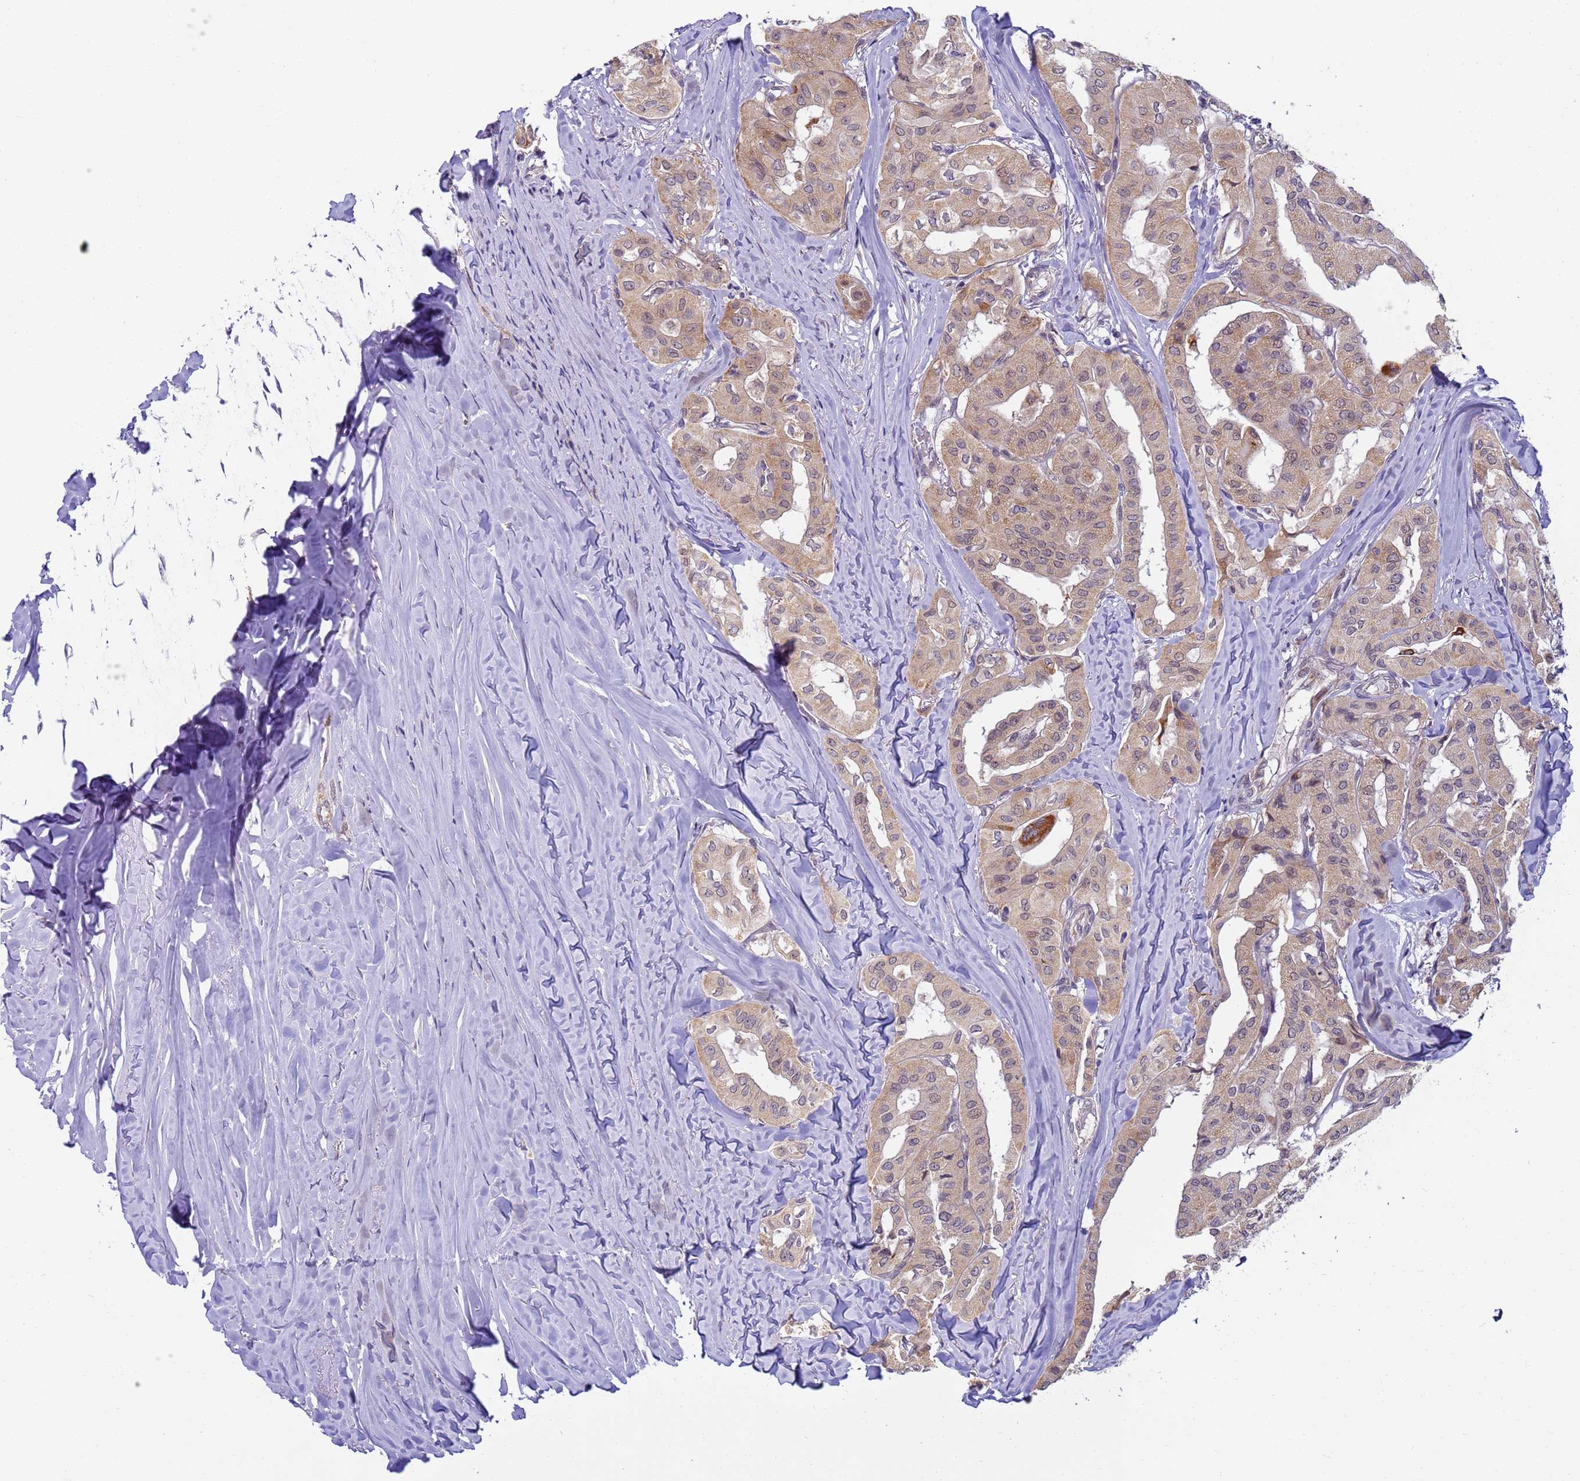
{"staining": {"intensity": "weak", "quantity": ">75%", "location": "cytoplasmic/membranous"}, "tissue": "thyroid cancer", "cell_type": "Tumor cells", "image_type": "cancer", "snomed": [{"axis": "morphology", "description": "Papillary adenocarcinoma, NOS"}, {"axis": "topography", "description": "Thyroid gland"}], "caption": "Immunohistochemistry micrograph of neoplastic tissue: human thyroid papillary adenocarcinoma stained using IHC shows low levels of weak protein expression localized specifically in the cytoplasmic/membranous of tumor cells, appearing as a cytoplasmic/membranous brown color.", "gene": "RAPGEF3", "patient": {"sex": "female", "age": 59}}